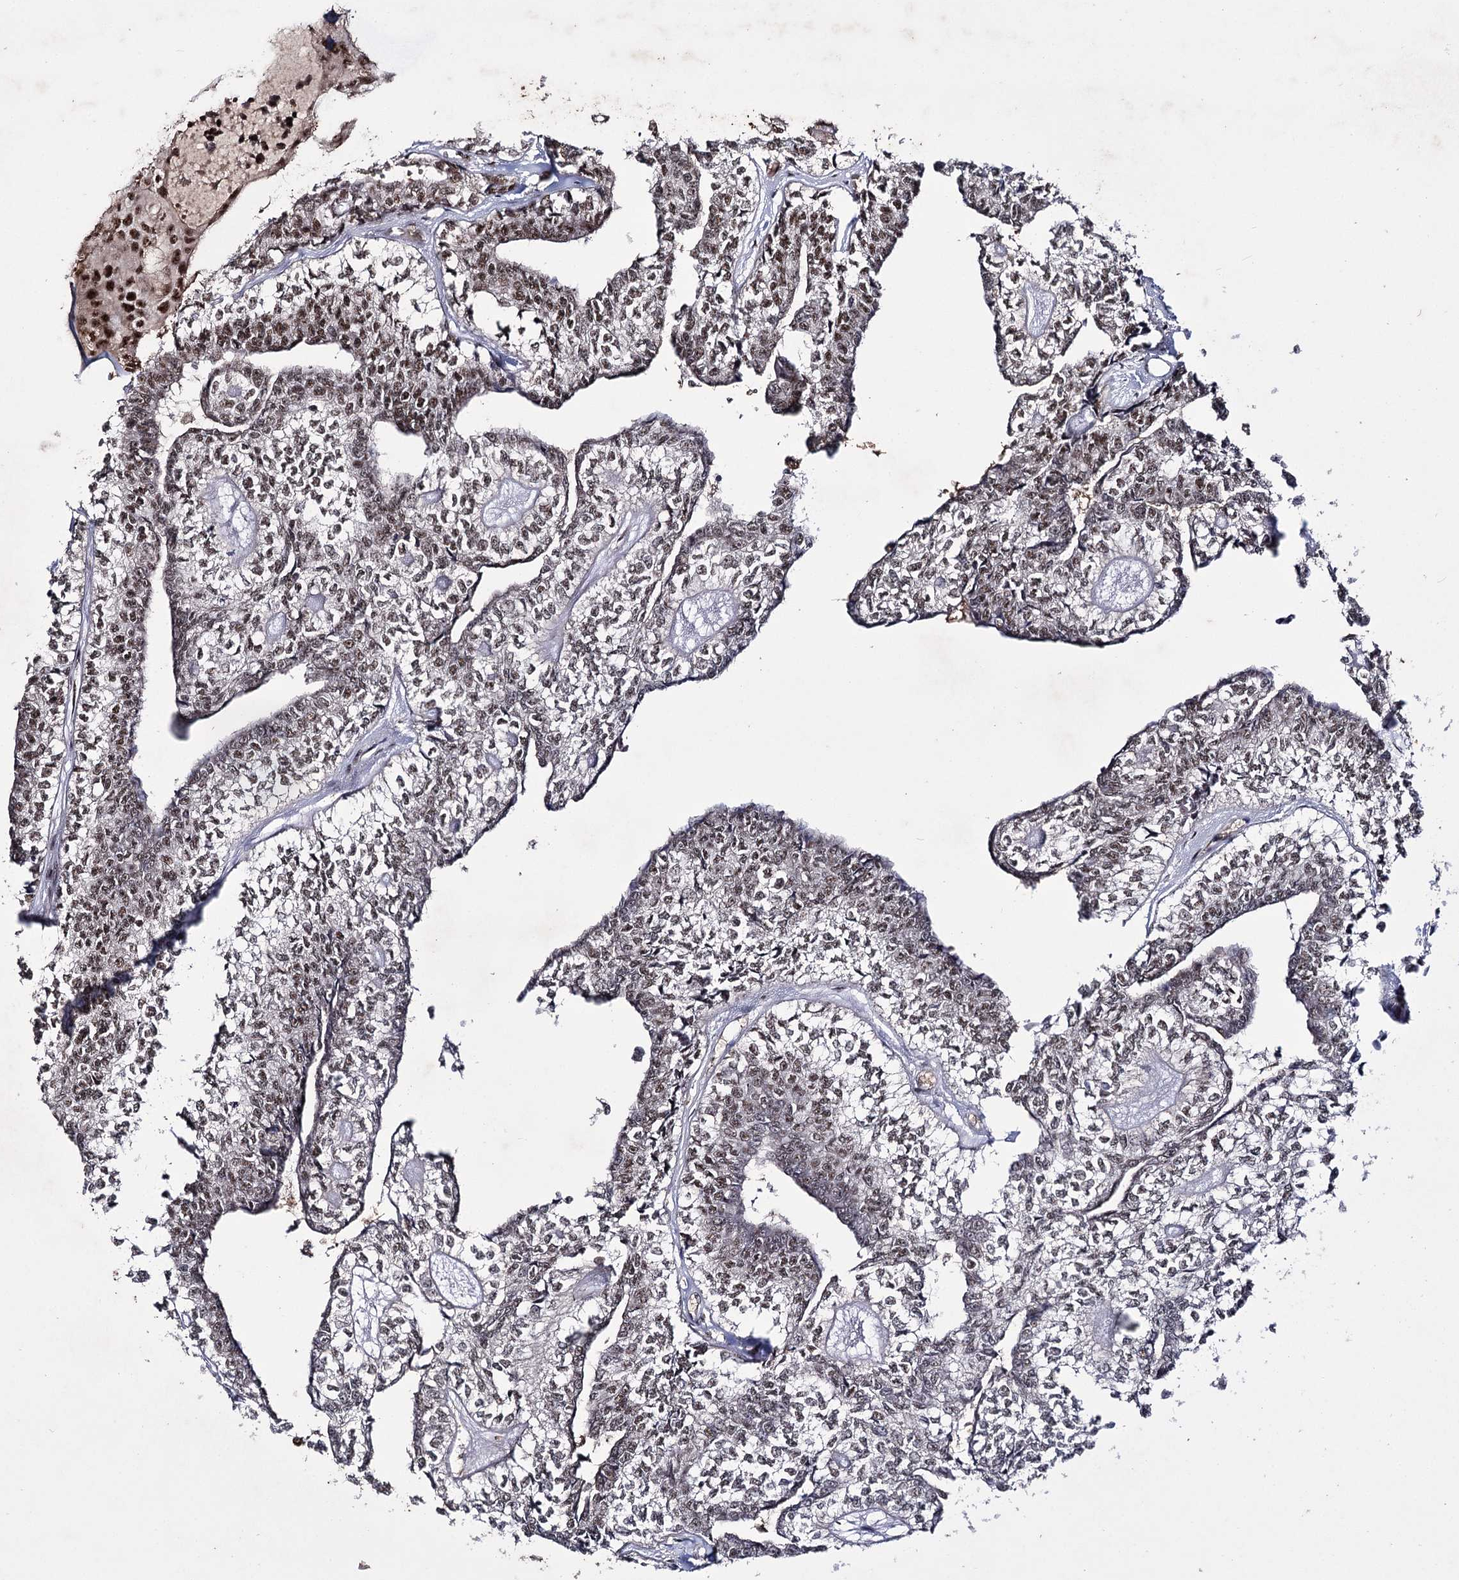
{"staining": {"intensity": "moderate", "quantity": ">75%", "location": "nuclear"}, "tissue": "head and neck cancer", "cell_type": "Tumor cells", "image_type": "cancer", "snomed": [{"axis": "morphology", "description": "Adenocarcinoma, NOS"}, {"axis": "topography", "description": "Head-Neck"}], "caption": "A high-resolution histopathology image shows IHC staining of head and neck cancer, which demonstrates moderate nuclear staining in approximately >75% of tumor cells. (DAB IHC with brightfield microscopy, high magnification).", "gene": "PRPF40A", "patient": {"sex": "female", "age": 73}}